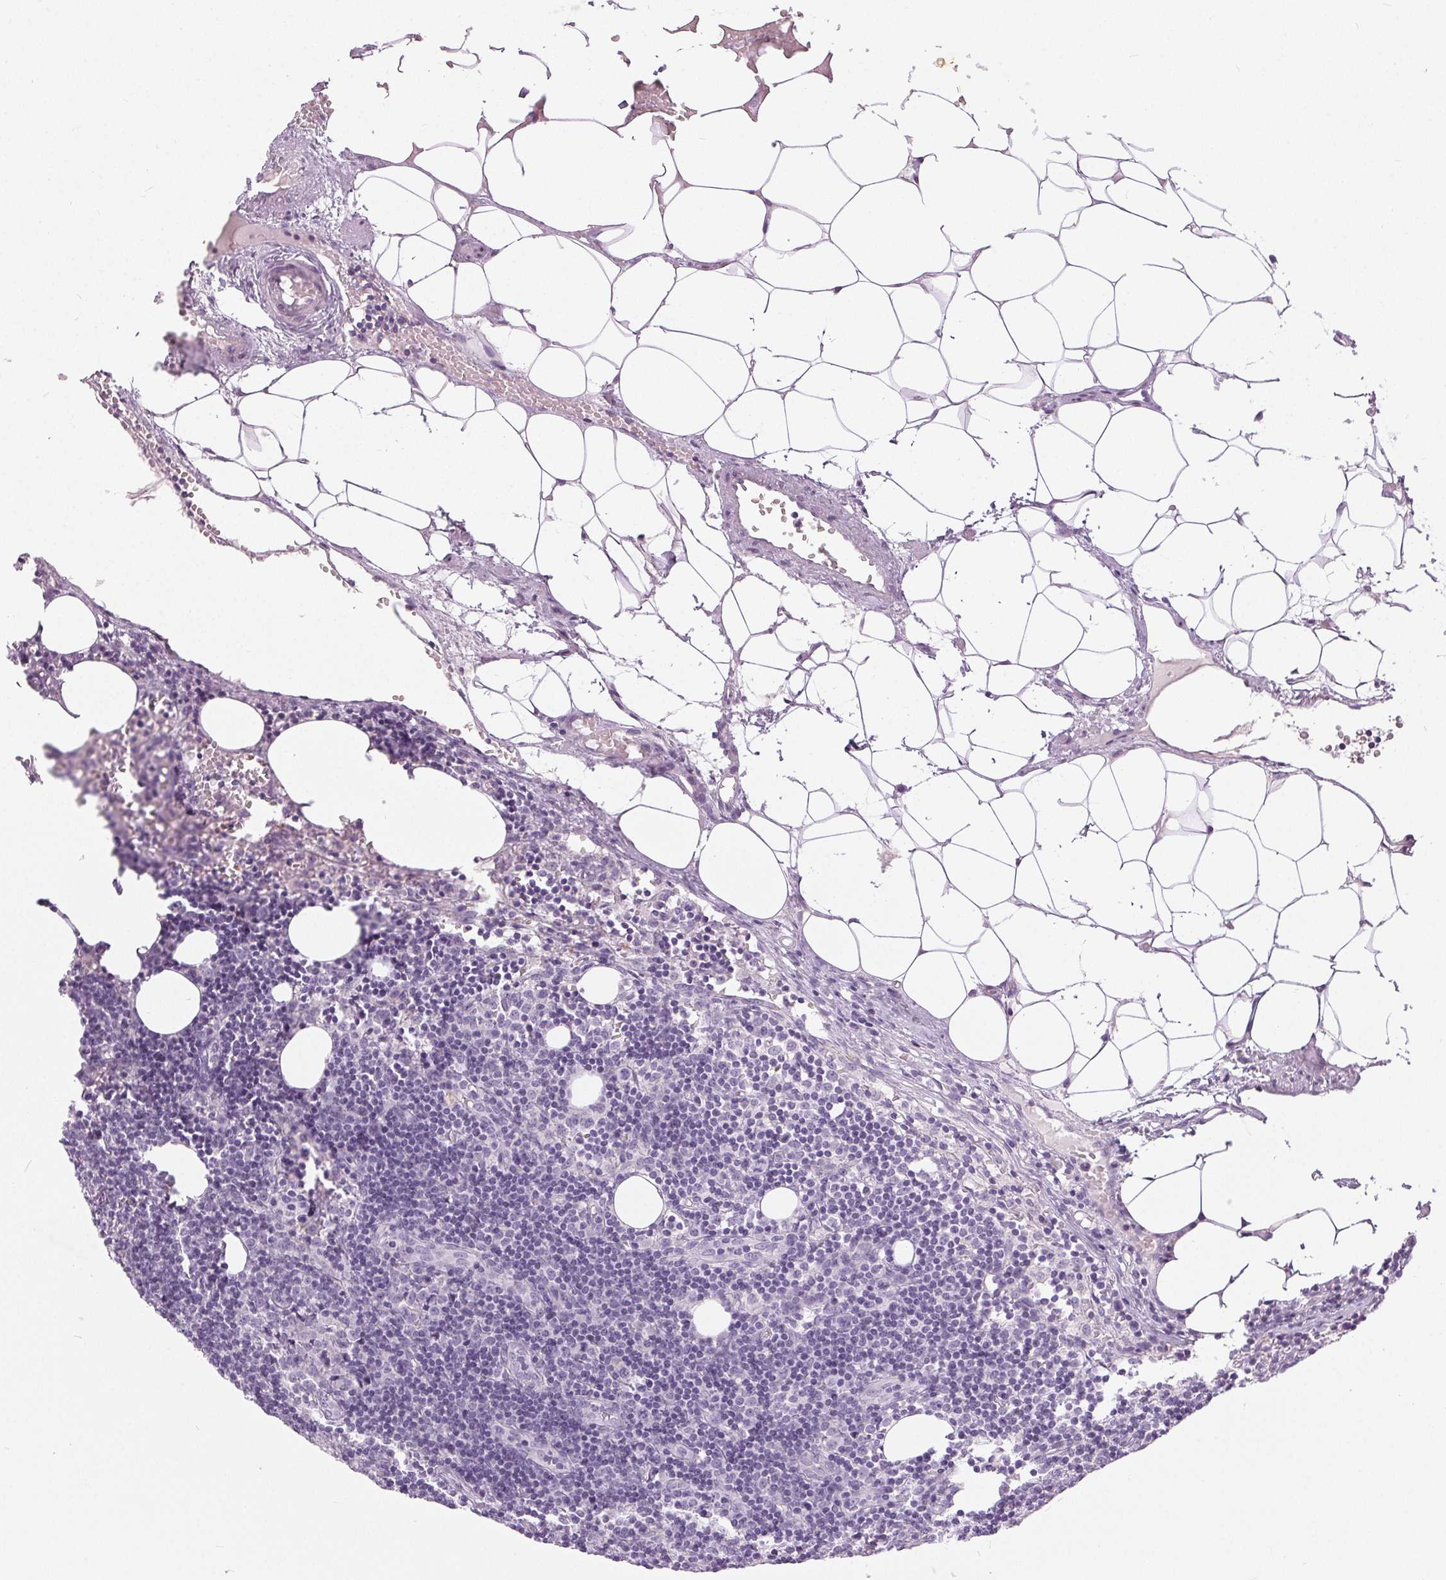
{"staining": {"intensity": "negative", "quantity": "none", "location": "none"}, "tissue": "lymph node", "cell_type": "Germinal center cells", "image_type": "normal", "snomed": [{"axis": "morphology", "description": "Normal tissue, NOS"}, {"axis": "topography", "description": "Lymph node"}], "caption": "The immunohistochemistry micrograph has no significant positivity in germinal center cells of lymph node. Brightfield microscopy of immunohistochemistry (IHC) stained with DAB (3,3'-diaminobenzidine) (brown) and hematoxylin (blue), captured at high magnification.", "gene": "DSG3", "patient": {"sex": "female", "age": 41}}